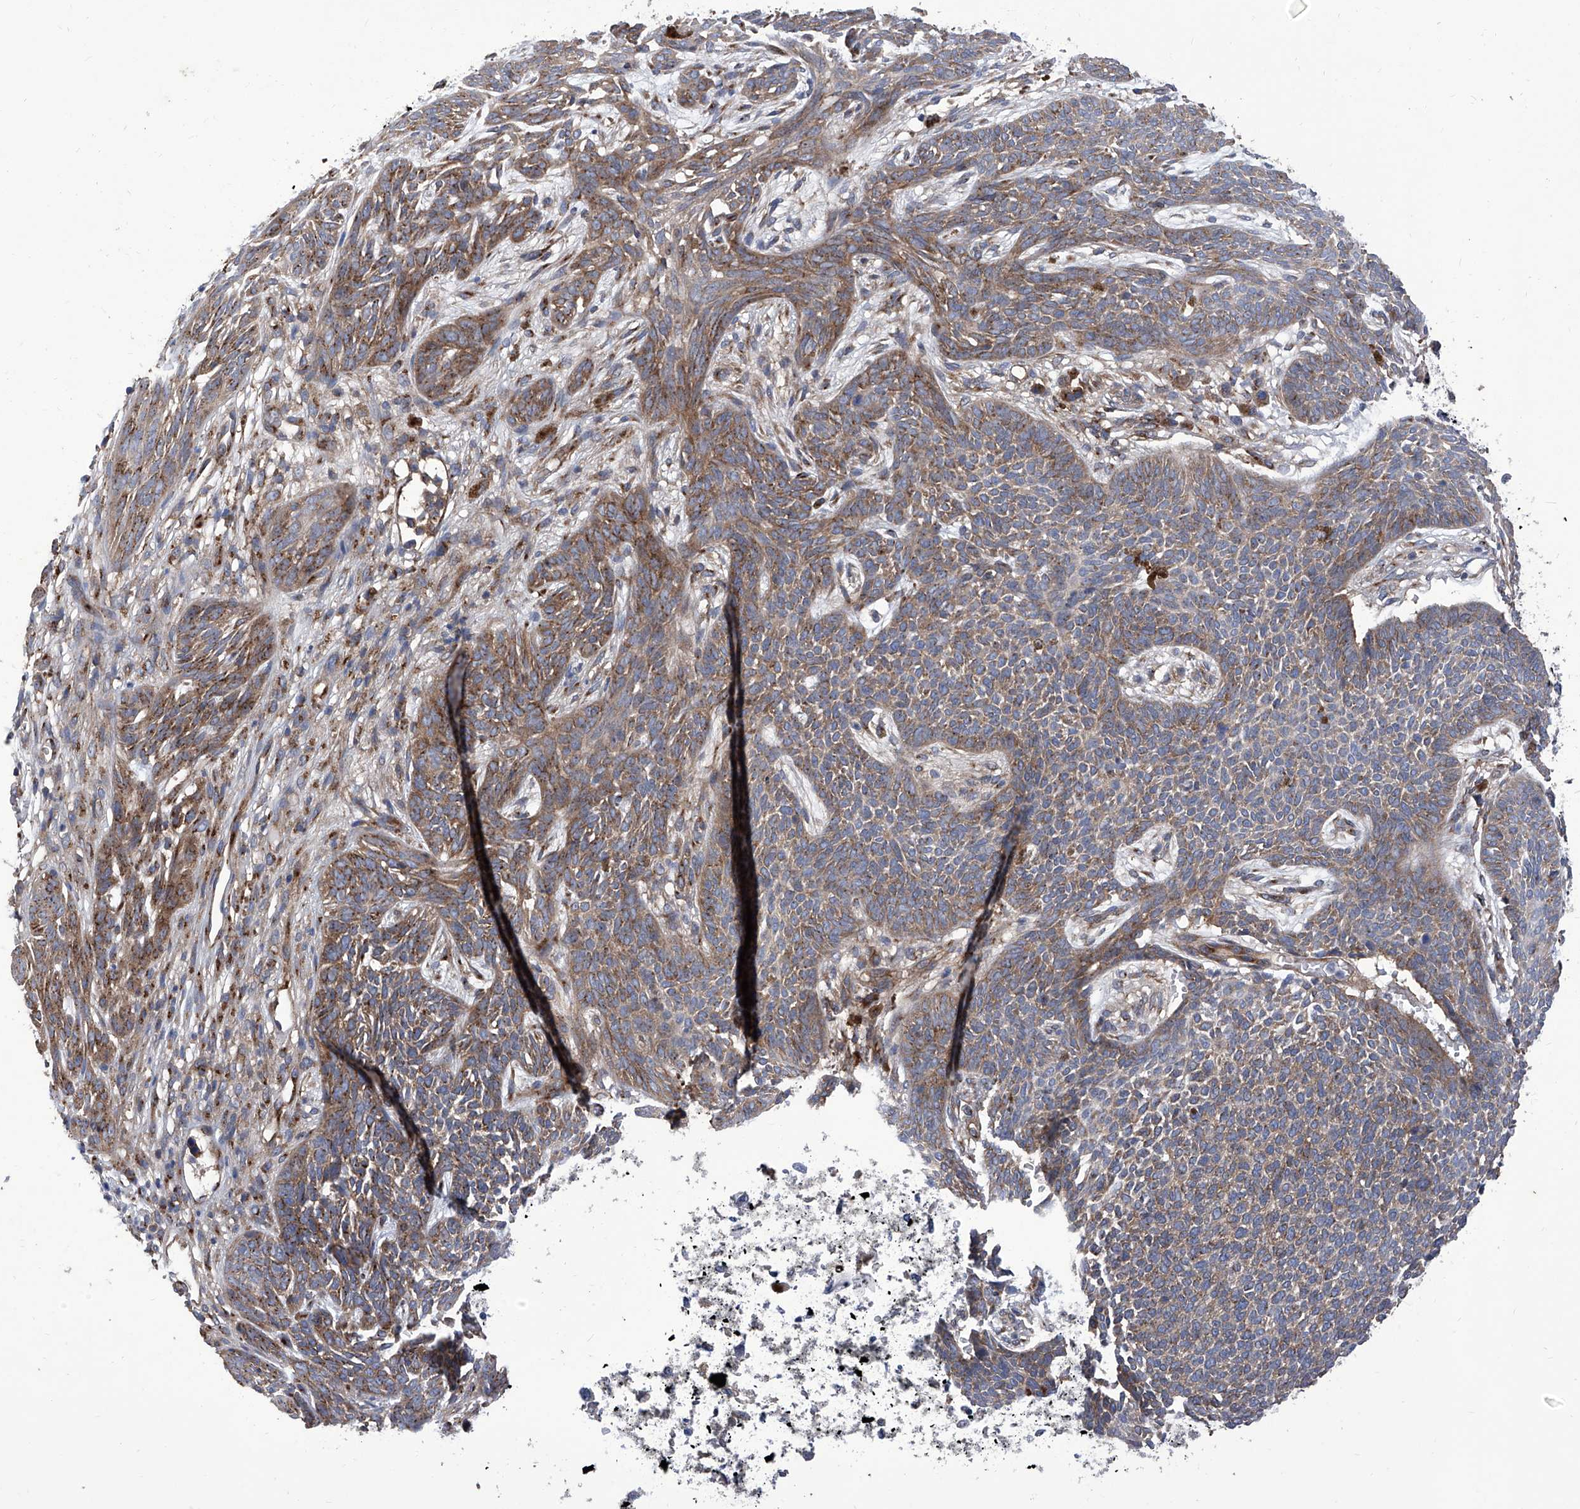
{"staining": {"intensity": "moderate", "quantity": "25%-75%", "location": "cytoplasmic/membranous"}, "tissue": "skin cancer", "cell_type": "Tumor cells", "image_type": "cancer", "snomed": [{"axis": "morphology", "description": "Basal cell carcinoma"}, {"axis": "topography", "description": "Skin"}], "caption": "High-magnification brightfield microscopy of basal cell carcinoma (skin) stained with DAB (brown) and counterstained with hematoxylin (blue). tumor cells exhibit moderate cytoplasmic/membranous staining is appreciated in approximately25%-75% of cells.", "gene": "TJAP1", "patient": {"sex": "female", "age": 84}}